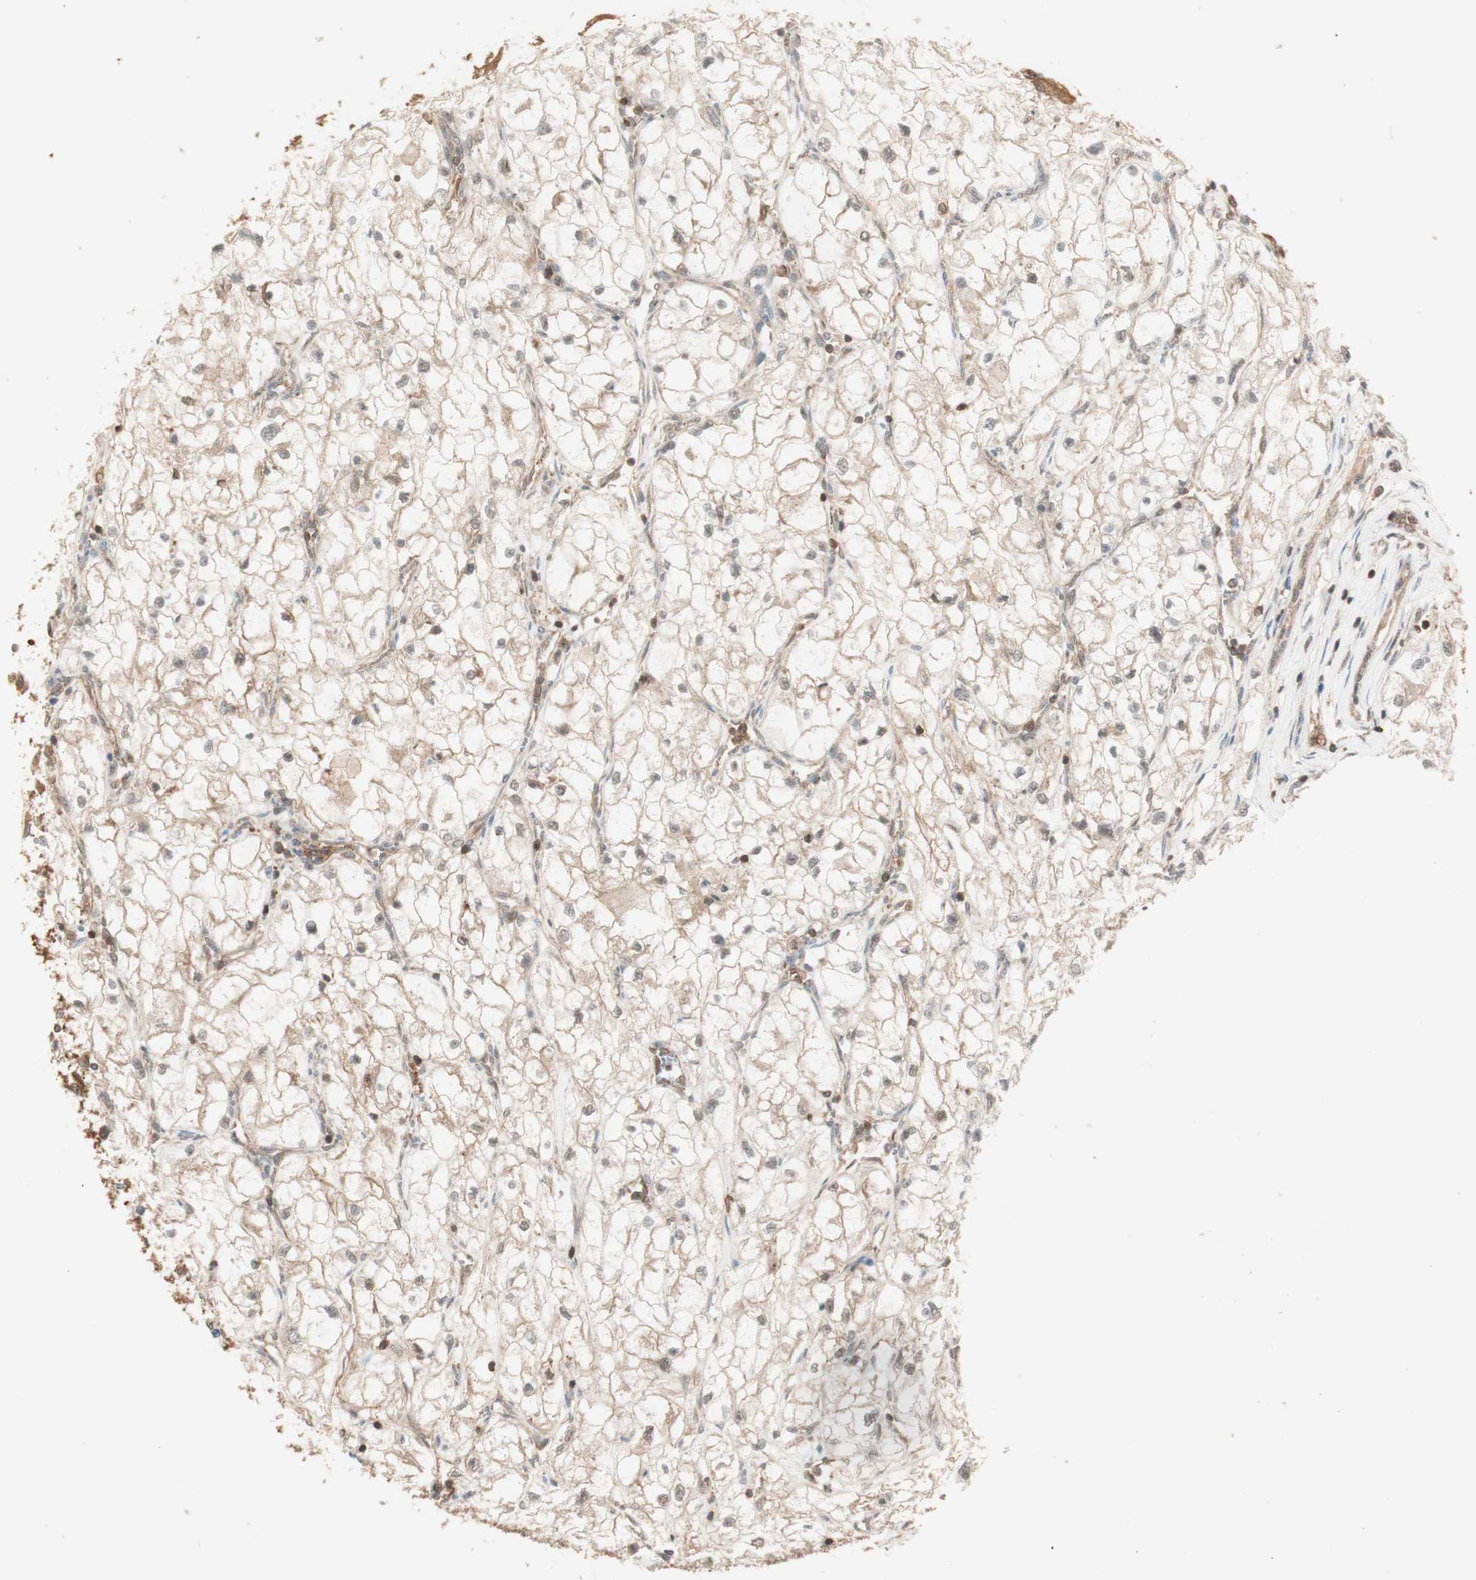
{"staining": {"intensity": "moderate", "quantity": ">75%", "location": "cytoplasmic/membranous"}, "tissue": "renal cancer", "cell_type": "Tumor cells", "image_type": "cancer", "snomed": [{"axis": "morphology", "description": "Adenocarcinoma, NOS"}, {"axis": "topography", "description": "Kidney"}], "caption": "High-magnification brightfield microscopy of renal adenocarcinoma stained with DAB (3,3'-diaminobenzidine) (brown) and counterstained with hematoxylin (blue). tumor cells exhibit moderate cytoplasmic/membranous staining is identified in about>75% of cells.", "gene": "YWHAB", "patient": {"sex": "female", "age": 70}}